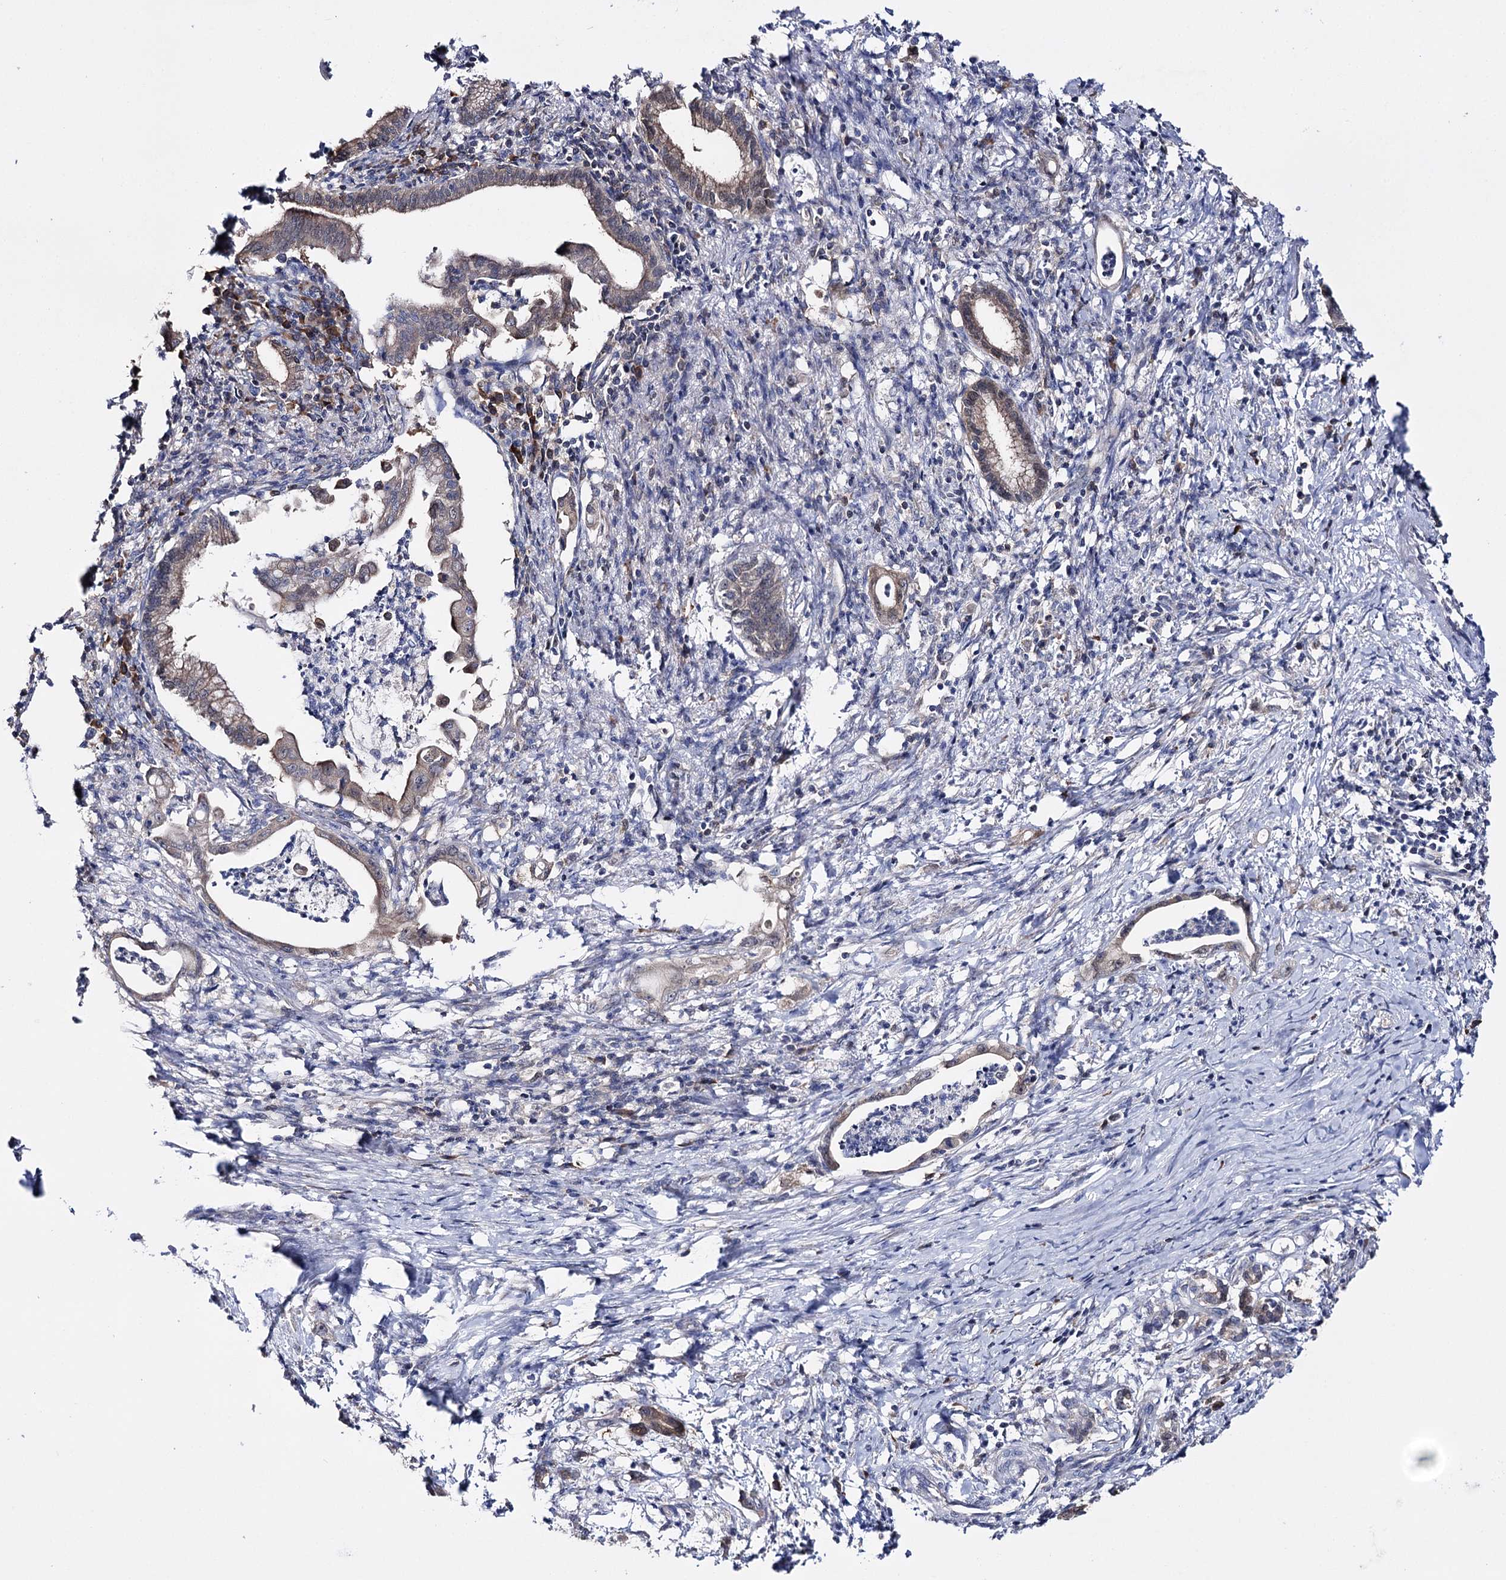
{"staining": {"intensity": "moderate", "quantity": ">75%", "location": "cytoplasmic/membranous"}, "tissue": "pancreatic cancer", "cell_type": "Tumor cells", "image_type": "cancer", "snomed": [{"axis": "morphology", "description": "Adenocarcinoma, NOS"}, {"axis": "topography", "description": "Pancreas"}], "caption": "Immunohistochemical staining of human pancreatic cancer (adenocarcinoma) shows medium levels of moderate cytoplasmic/membranous protein staining in approximately >75% of tumor cells.", "gene": "PTER", "patient": {"sex": "female", "age": 55}}